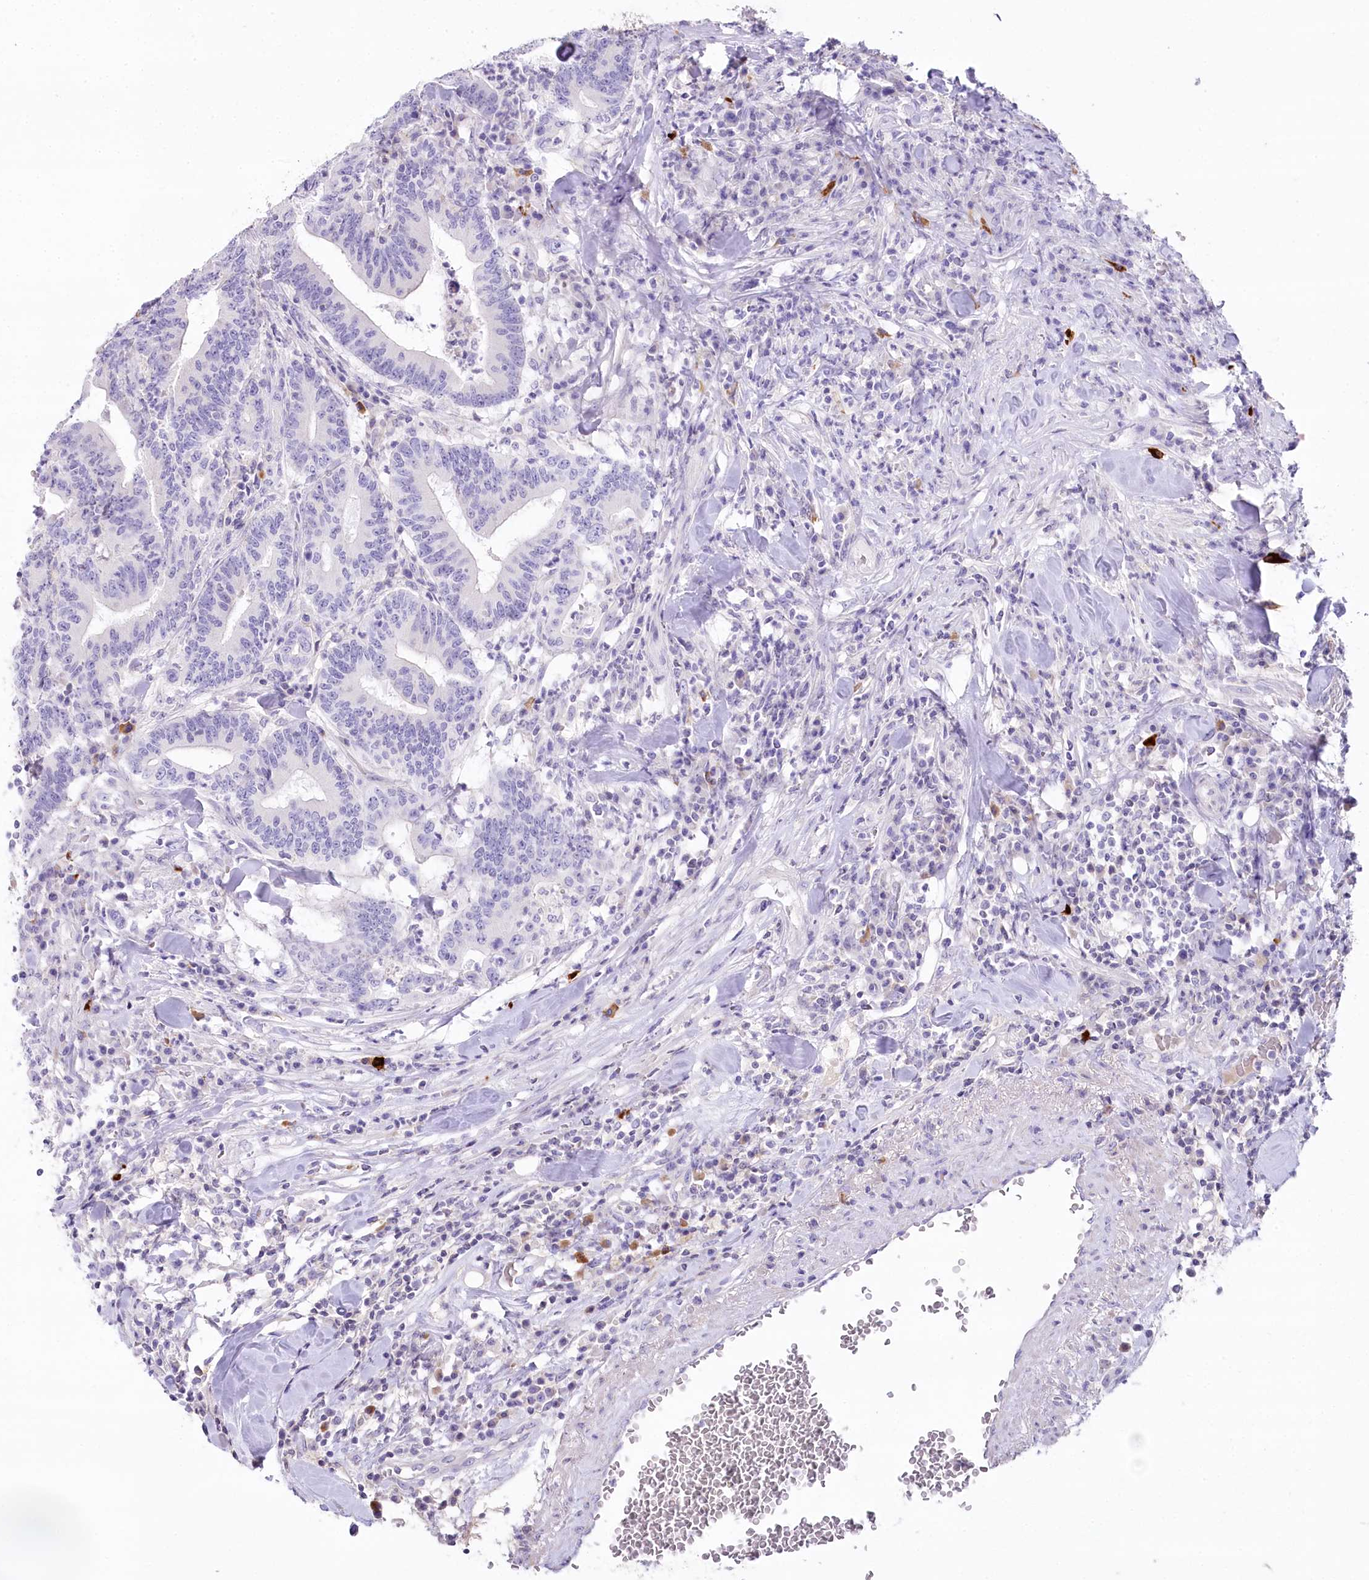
{"staining": {"intensity": "negative", "quantity": "none", "location": "none"}, "tissue": "colorectal cancer", "cell_type": "Tumor cells", "image_type": "cancer", "snomed": [{"axis": "morphology", "description": "Adenocarcinoma, NOS"}, {"axis": "topography", "description": "Colon"}], "caption": "Tumor cells are negative for protein expression in human colorectal adenocarcinoma.", "gene": "MYOZ1", "patient": {"sex": "female", "age": 66}}